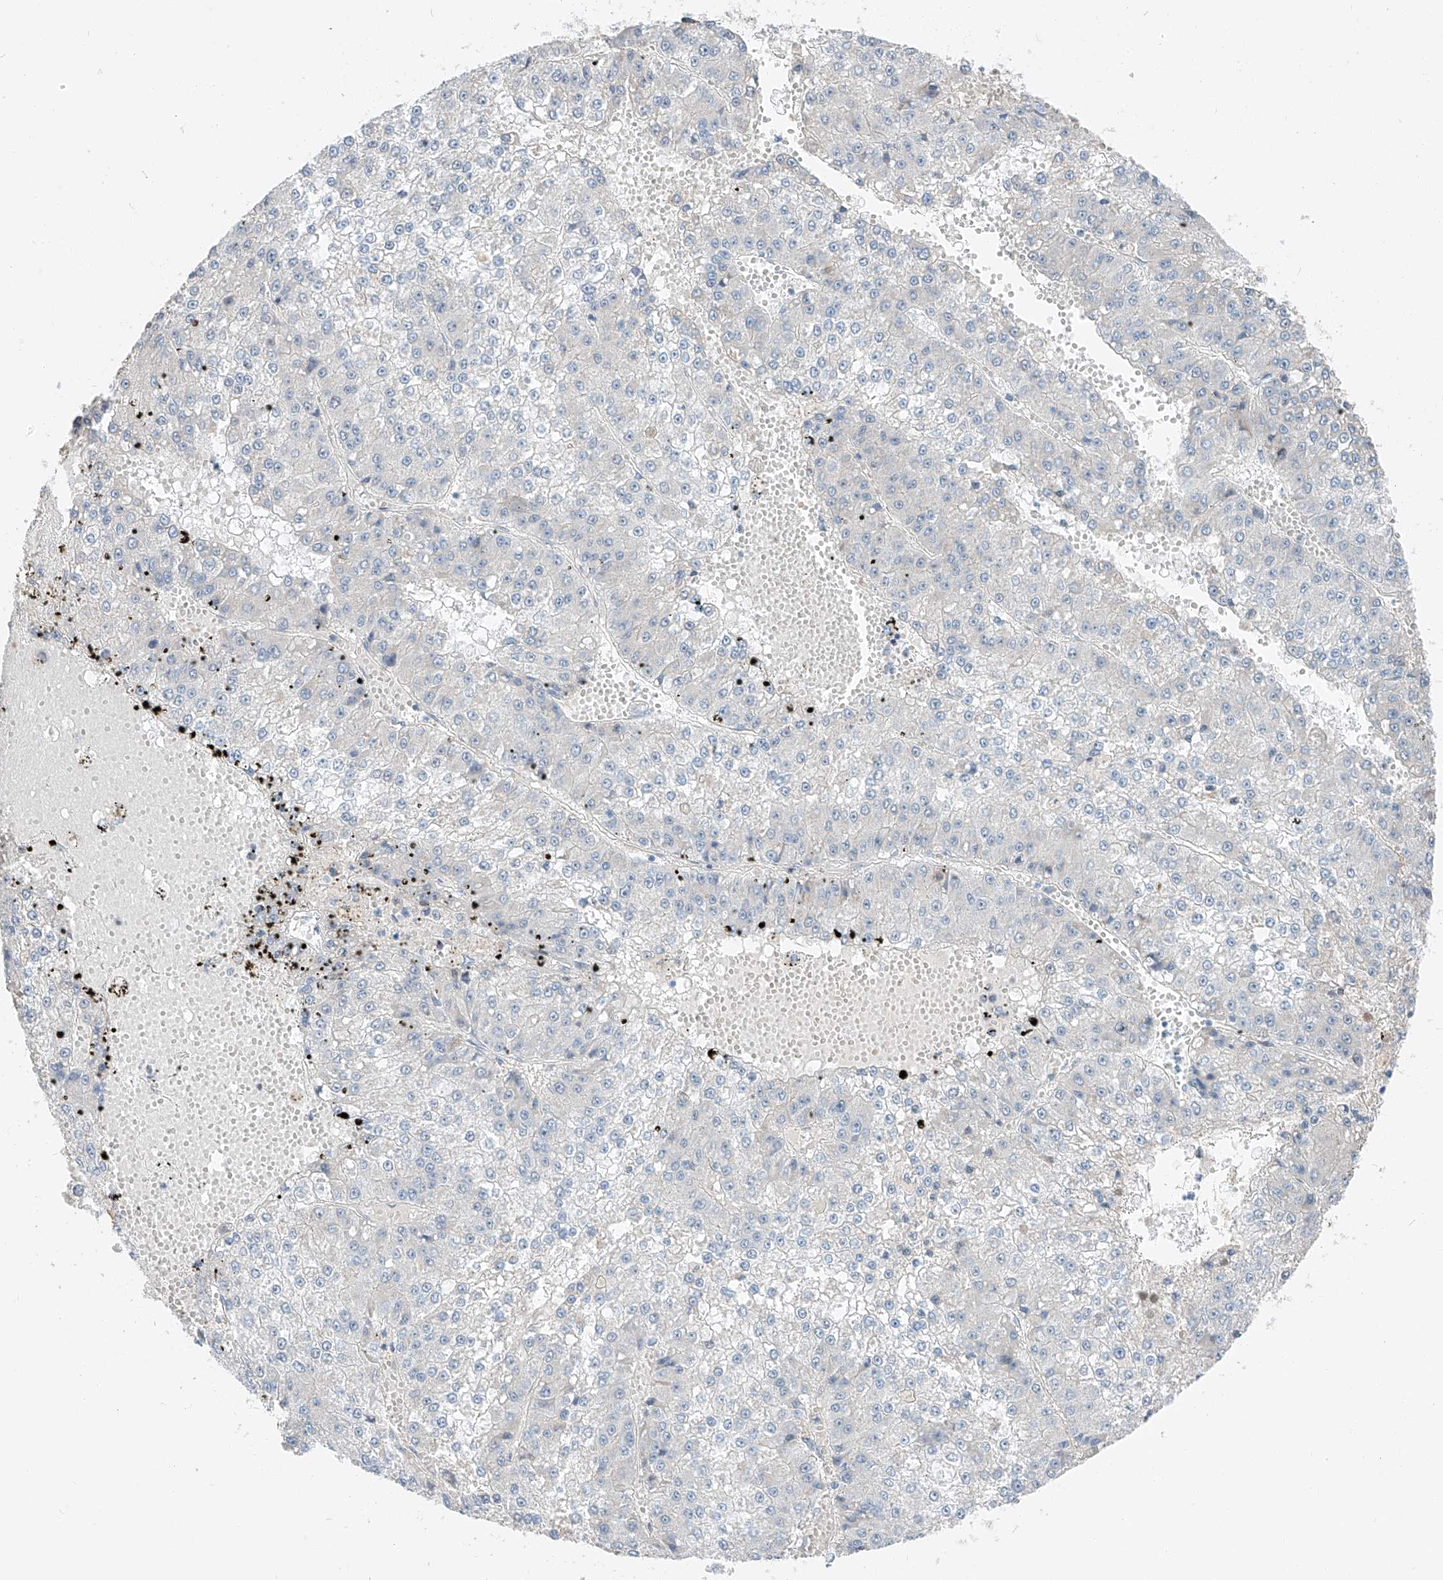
{"staining": {"intensity": "negative", "quantity": "none", "location": "none"}, "tissue": "liver cancer", "cell_type": "Tumor cells", "image_type": "cancer", "snomed": [{"axis": "morphology", "description": "Carcinoma, Hepatocellular, NOS"}, {"axis": "topography", "description": "Liver"}], "caption": "IHC histopathology image of neoplastic tissue: liver cancer (hepatocellular carcinoma) stained with DAB shows no significant protein positivity in tumor cells.", "gene": "RUSC1", "patient": {"sex": "female", "age": 73}}